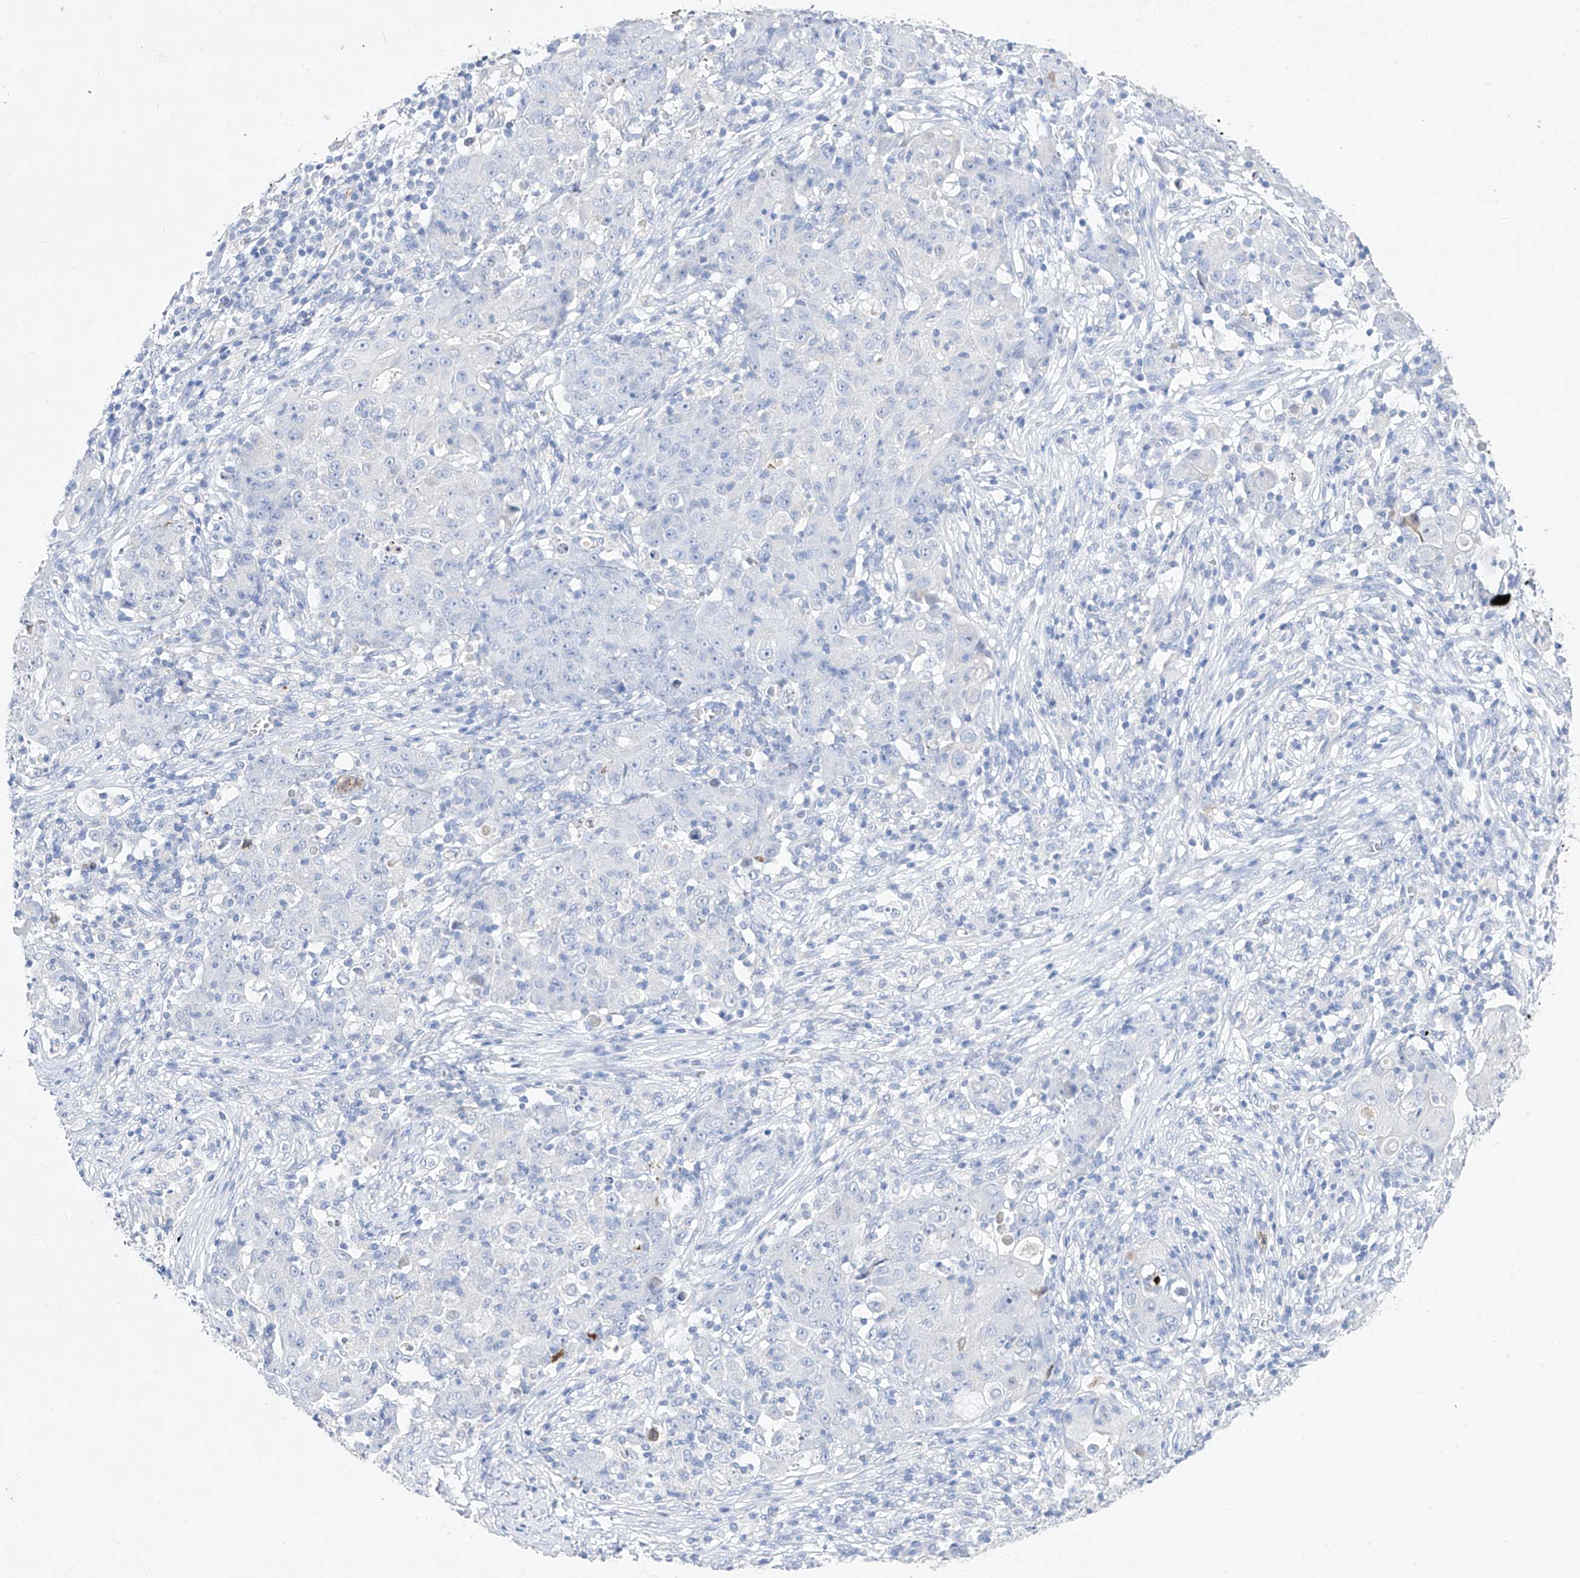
{"staining": {"intensity": "negative", "quantity": "none", "location": "none"}, "tissue": "ovarian cancer", "cell_type": "Tumor cells", "image_type": "cancer", "snomed": [{"axis": "morphology", "description": "Carcinoma, endometroid"}, {"axis": "topography", "description": "Ovary"}], "caption": "This is an immunohistochemistry photomicrograph of ovarian endometroid carcinoma. There is no expression in tumor cells.", "gene": "TM7SF2", "patient": {"sex": "female", "age": 42}}